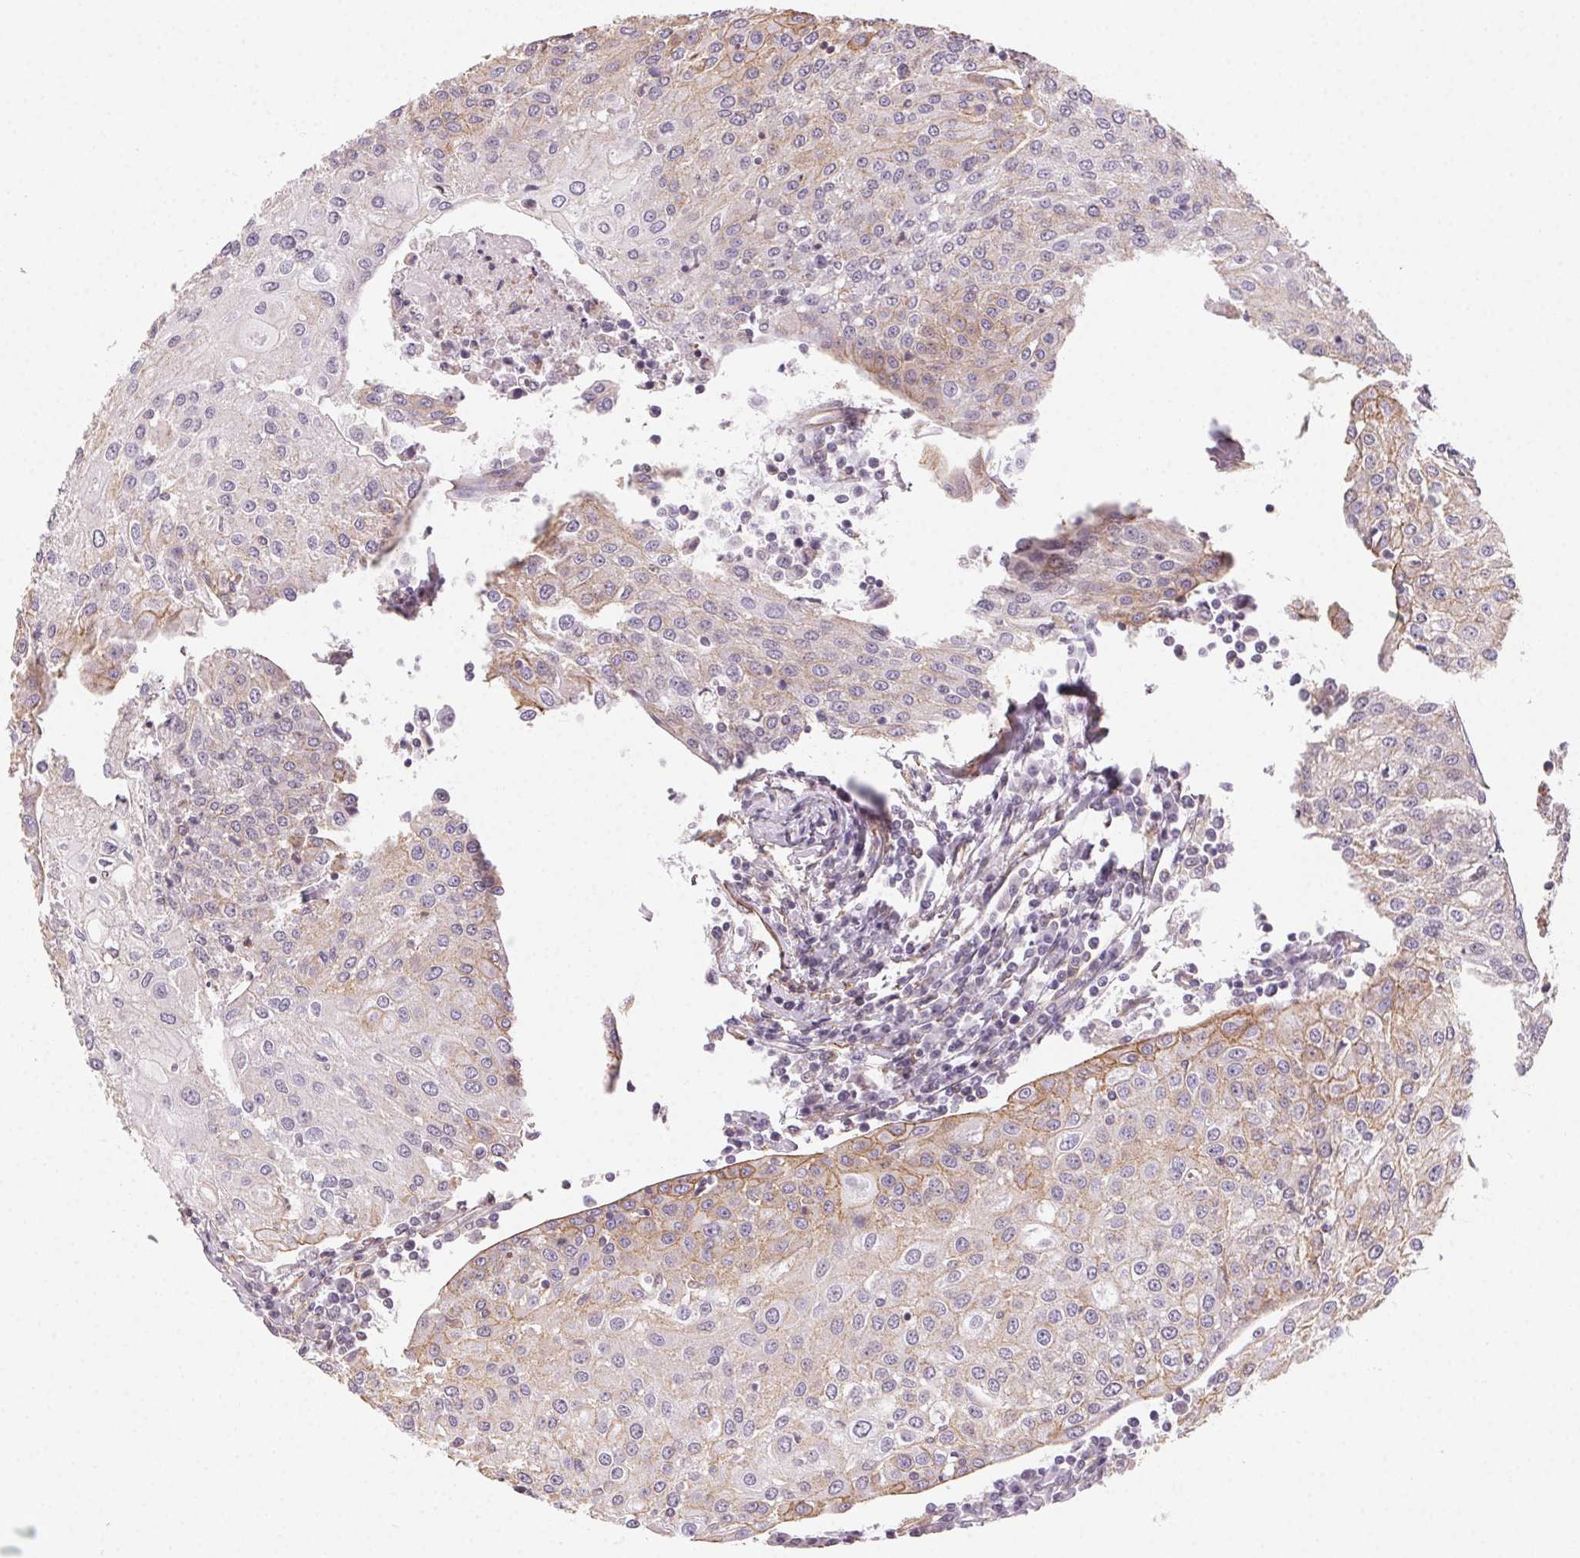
{"staining": {"intensity": "weak", "quantity": "<25%", "location": "cytoplasmic/membranous"}, "tissue": "urothelial cancer", "cell_type": "Tumor cells", "image_type": "cancer", "snomed": [{"axis": "morphology", "description": "Urothelial carcinoma, High grade"}, {"axis": "topography", "description": "Urinary bladder"}], "caption": "Immunohistochemistry (IHC) micrograph of neoplastic tissue: high-grade urothelial carcinoma stained with DAB exhibits no significant protein staining in tumor cells.", "gene": "PLA2G4F", "patient": {"sex": "female", "age": 85}}